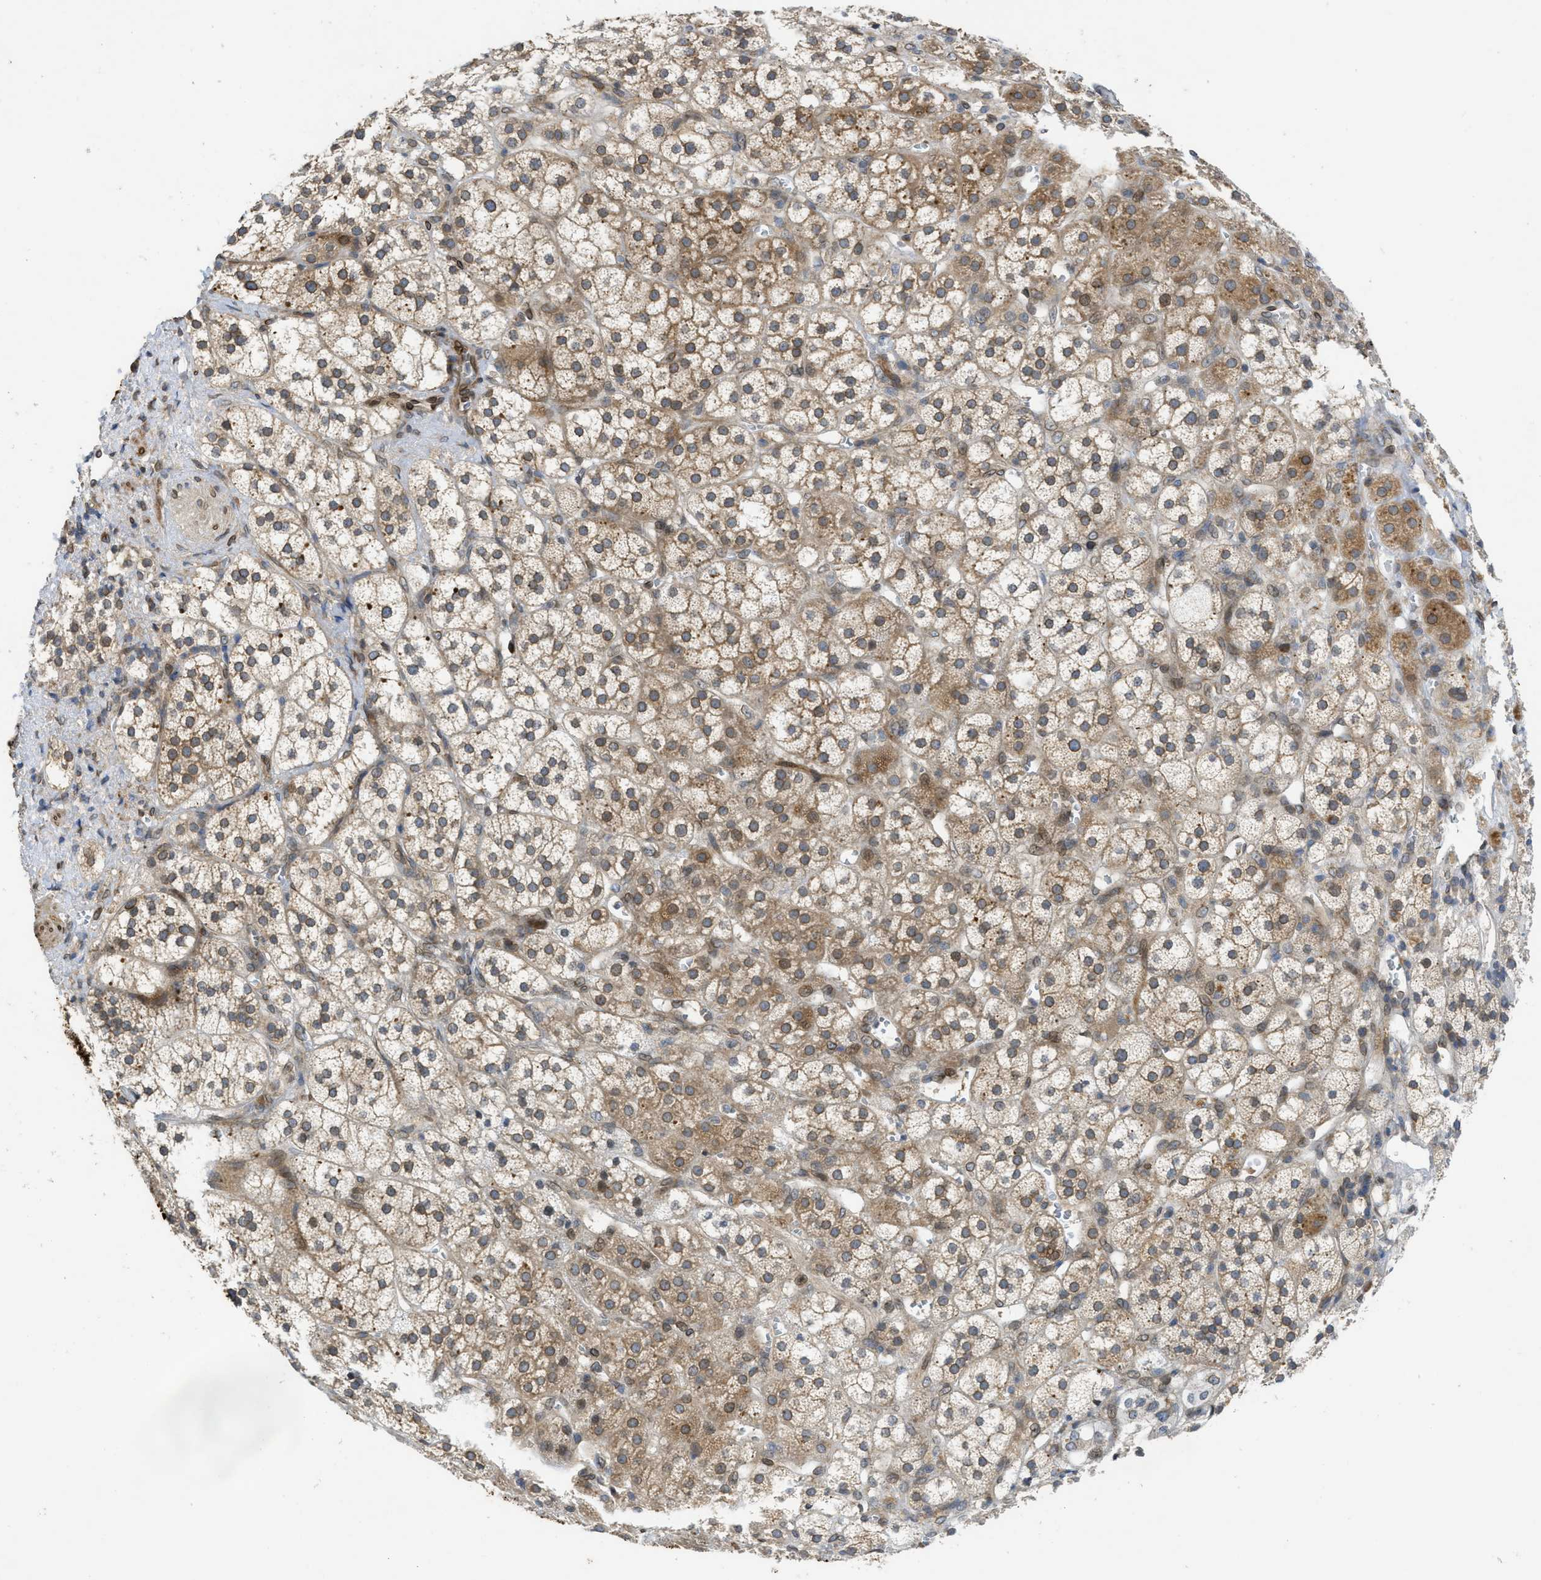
{"staining": {"intensity": "moderate", "quantity": ">75%", "location": "cytoplasmic/membranous"}, "tissue": "adrenal gland", "cell_type": "Glandular cells", "image_type": "normal", "snomed": [{"axis": "morphology", "description": "Normal tissue, NOS"}, {"axis": "topography", "description": "Adrenal gland"}], "caption": "A high-resolution photomicrograph shows IHC staining of normal adrenal gland, which reveals moderate cytoplasmic/membranous expression in approximately >75% of glandular cells. (DAB (3,3'-diaminobenzidine) IHC with brightfield microscopy, high magnification).", "gene": "EIF2AK3", "patient": {"sex": "male", "age": 56}}